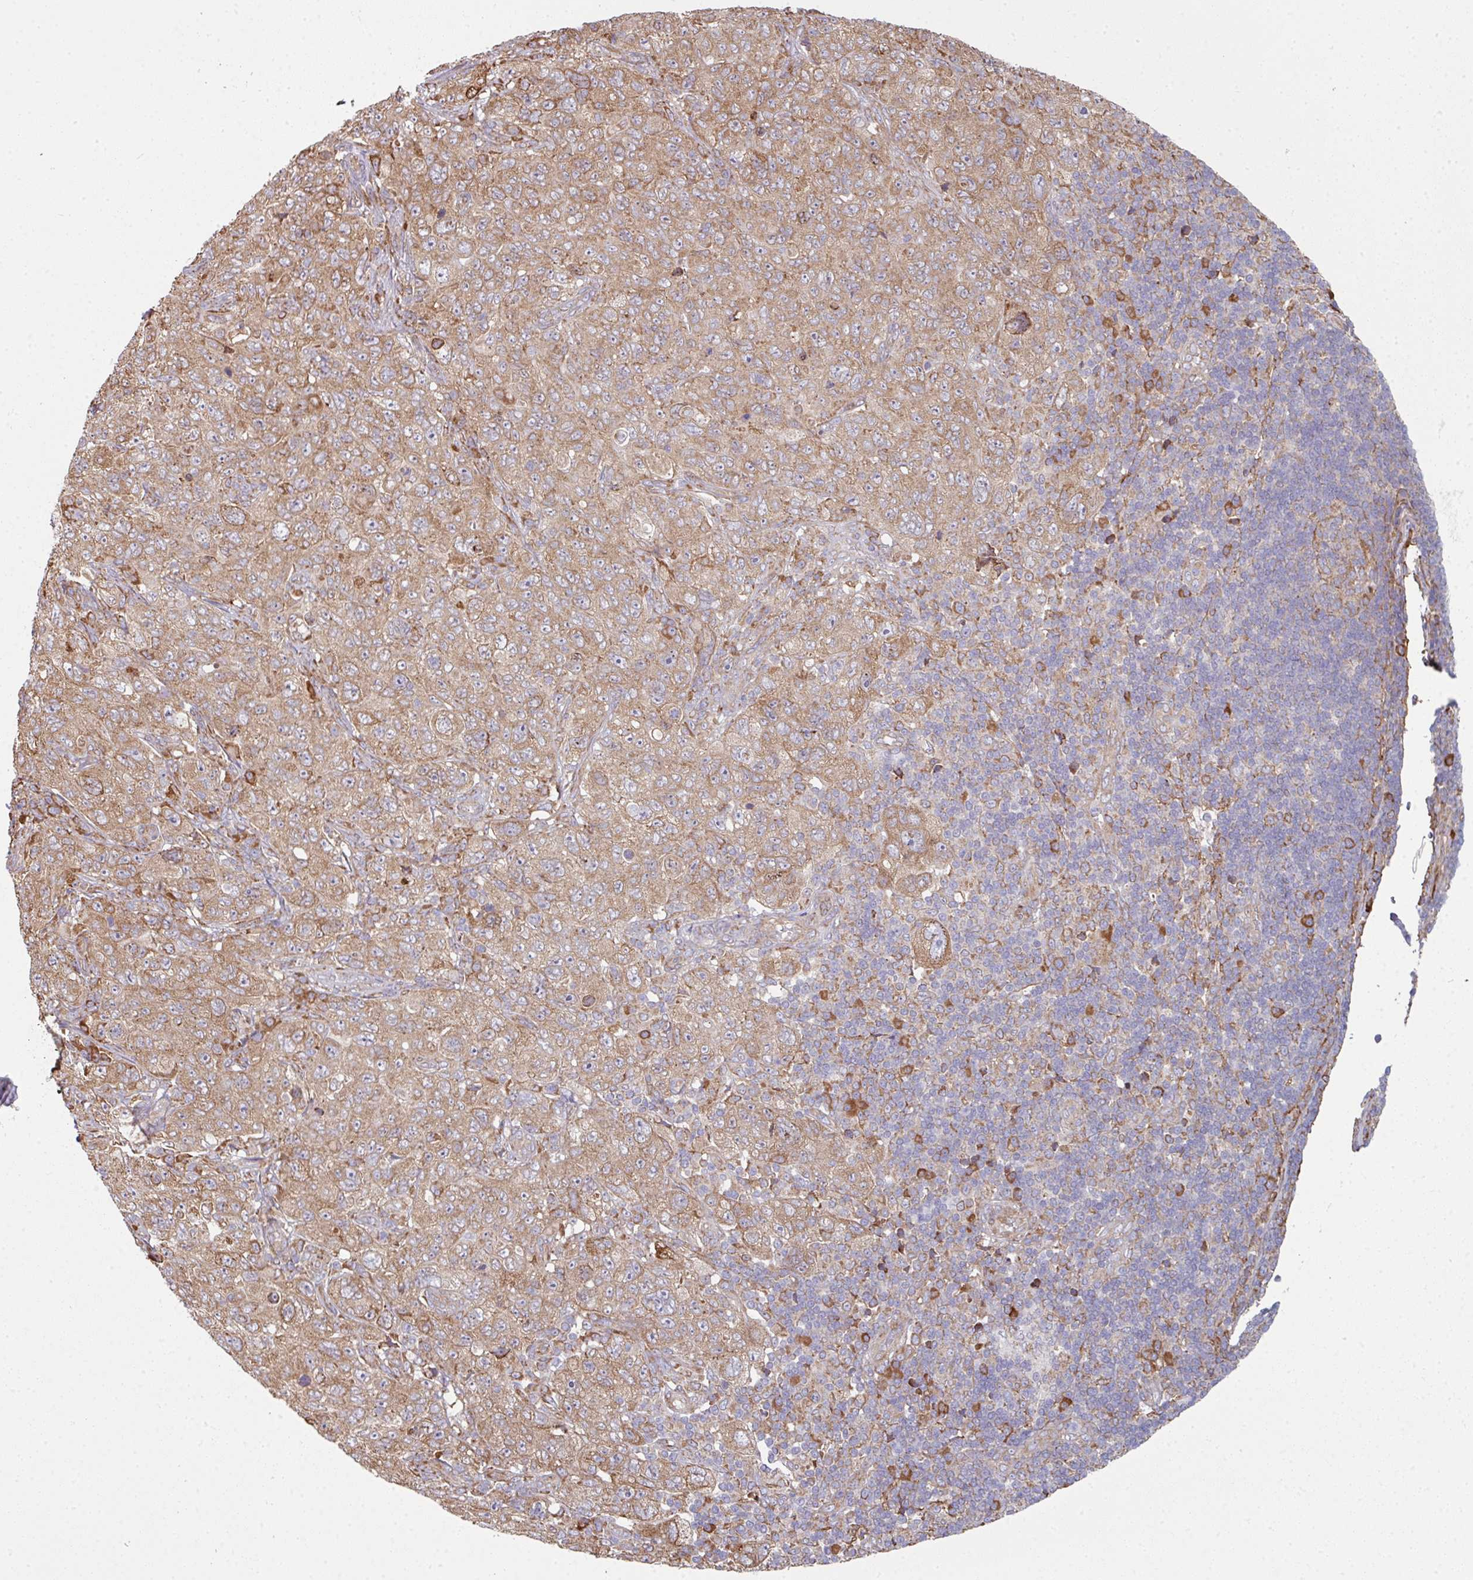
{"staining": {"intensity": "moderate", "quantity": ">75%", "location": "cytoplasmic/membranous"}, "tissue": "pancreatic cancer", "cell_type": "Tumor cells", "image_type": "cancer", "snomed": [{"axis": "morphology", "description": "Adenocarcinoma, NOS"}, {"axis": "topography", "description": "Pancreas"}], "caption": "Immunohistochemistry image of pancreatic adenocarcinoma stained for a protein (brown), which exhibits medium levels of moderate cytoplasmic/membranous staining in about >75% of tumor cells.", "gene": "FAT4", "patient": {"sex": "male", "age": 68}}